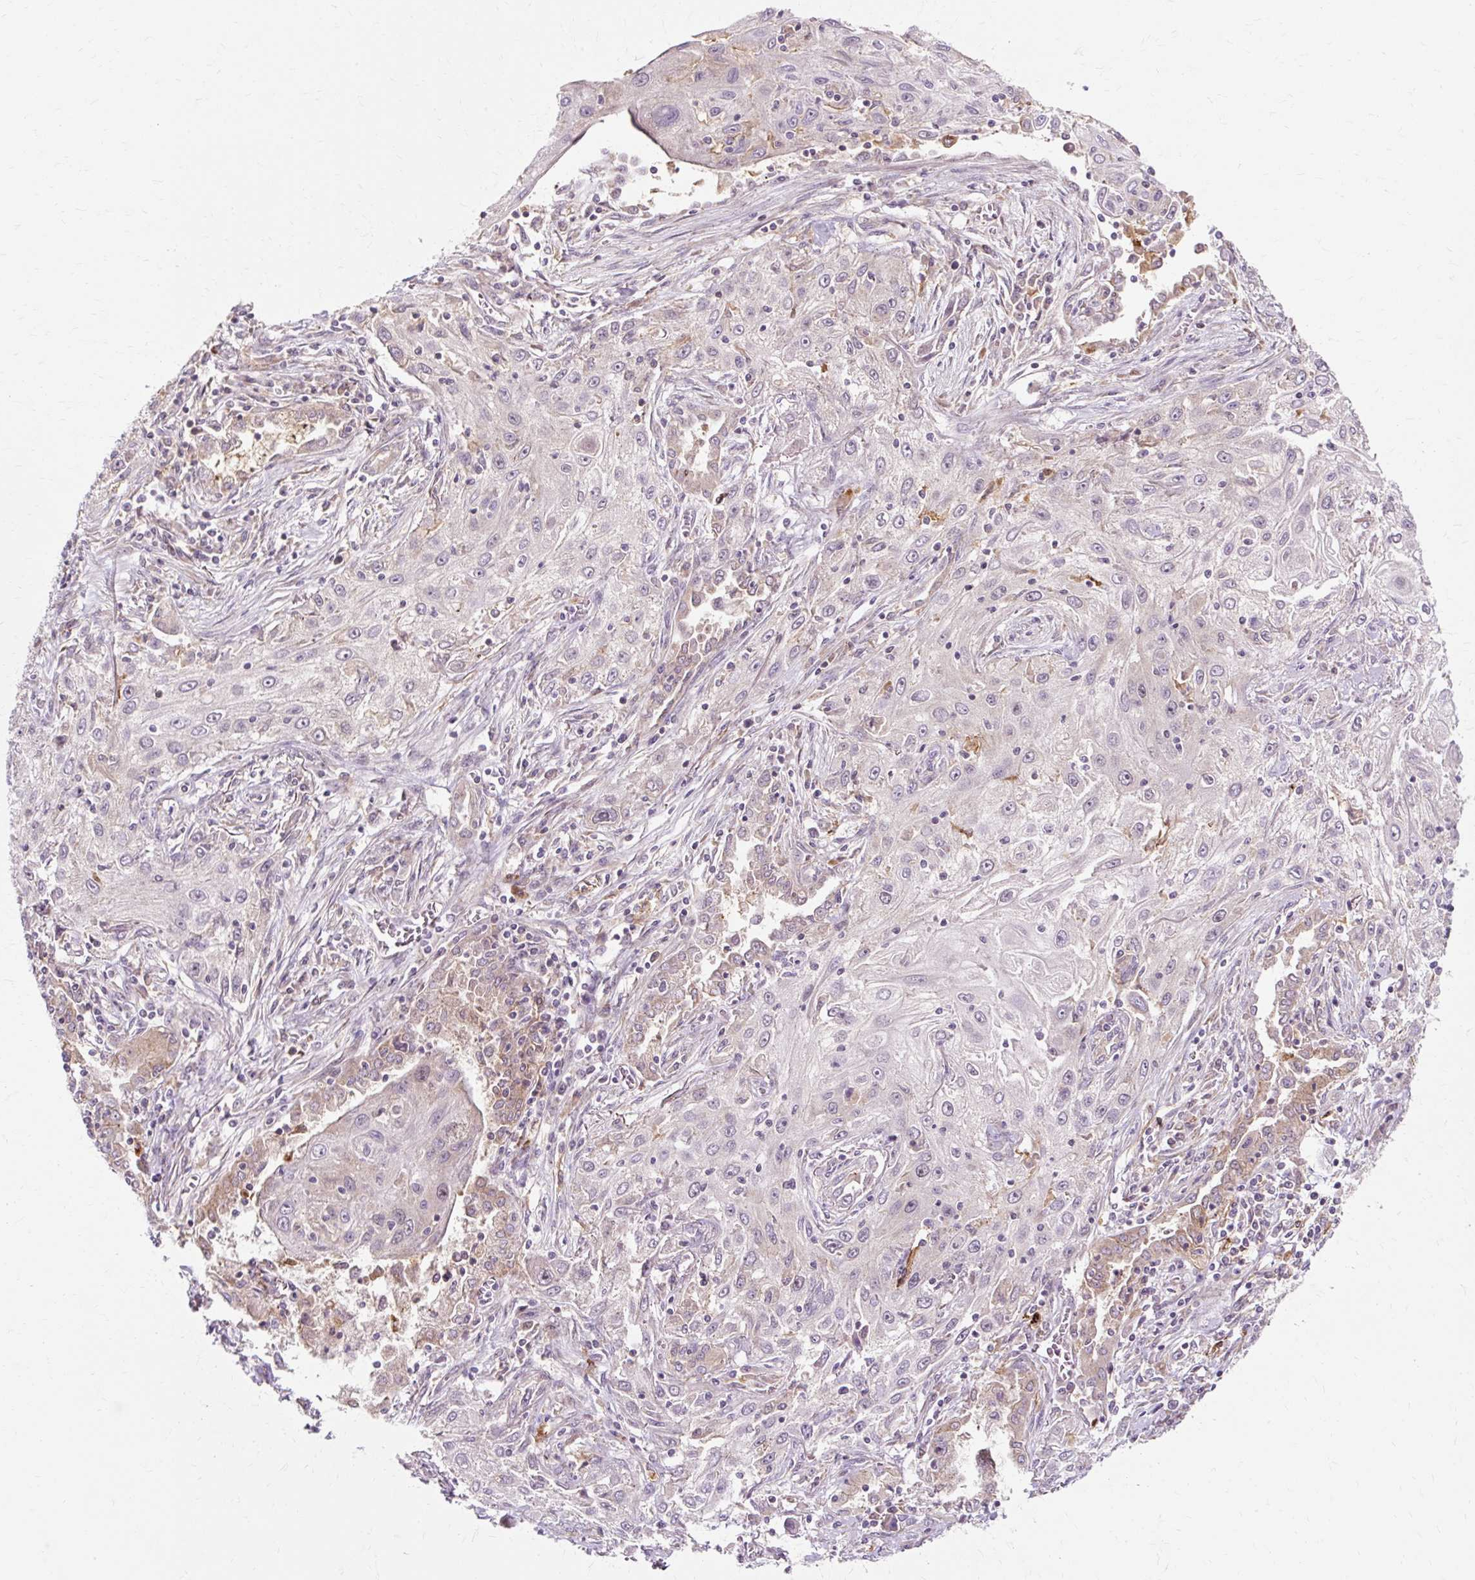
{"staining": {"intensity": "weak", "quantity": "<25%", "location": "cytoplasmic/membranous"}, "tissue": "lung cancer", "cell_type": "Tumor cells", "image_type": "cancer", "snomed": [{"axis": "morphology", "description": "Squamous cell carcinoma, NOS"}, {"axis": "topography", "description": "Lung"}], "caption": "IHC micrograph of neoplastic tissue: lung squamous cell carcinoma stained with DAB (3,3'-diaminobenzidine) reveals no significant protein staining in tumor cells. Brightfield microscopy of immunohistochemistry stained with DAB (3,3'-diaminobenzidine) (brown) and hematoxylin (blue), captured at high magnification.", "gene": "GEMIN2", "patient": {"sex": "female", "age": 69}}